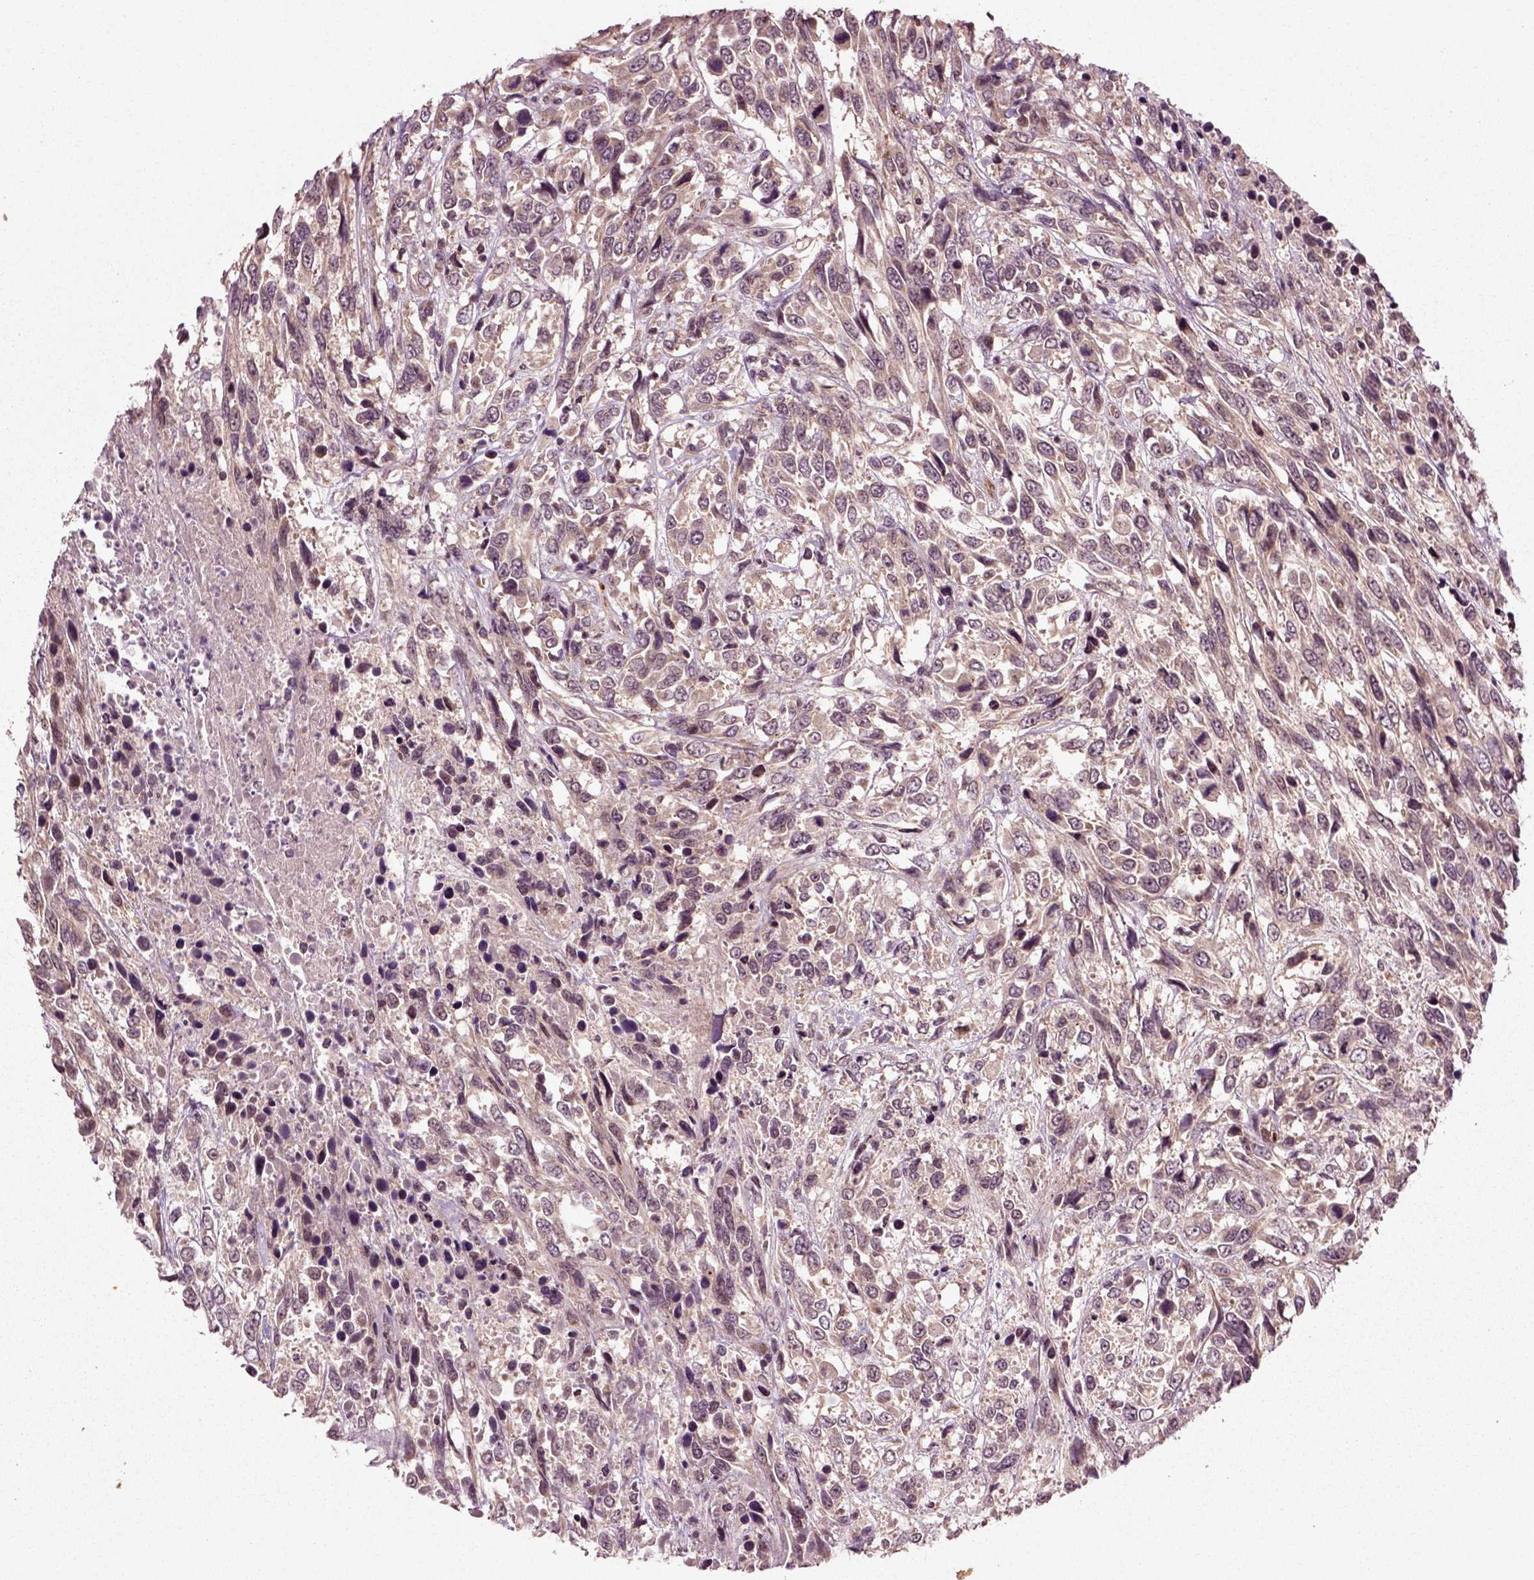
{"staining": {"intensity": "weak", "quantity": "<25%", "location": "cytoplasmic/membranous"}, "tissue": "urothelial cancer", "cell_type": "Tumor cells", "image_type": "cancer", "snomed": [{"axis": "morphology", "description": "Urothelial carcinoma, High grade"}, {"axis": "topography", "description": "Urinary bladder"}], "caption": "DAB immunohistochemical staining of human high-grade urothelial carcinoma reveals no significant staining in tumor cells. Brightfield microscopy of IHC stained with DAB (3,3'-diaminobenzidine) (brown) and hematoxylin (blue), captured at high magnification.", "gene": "PLCD3", "patient": {"sex": "female", "age": 70}}